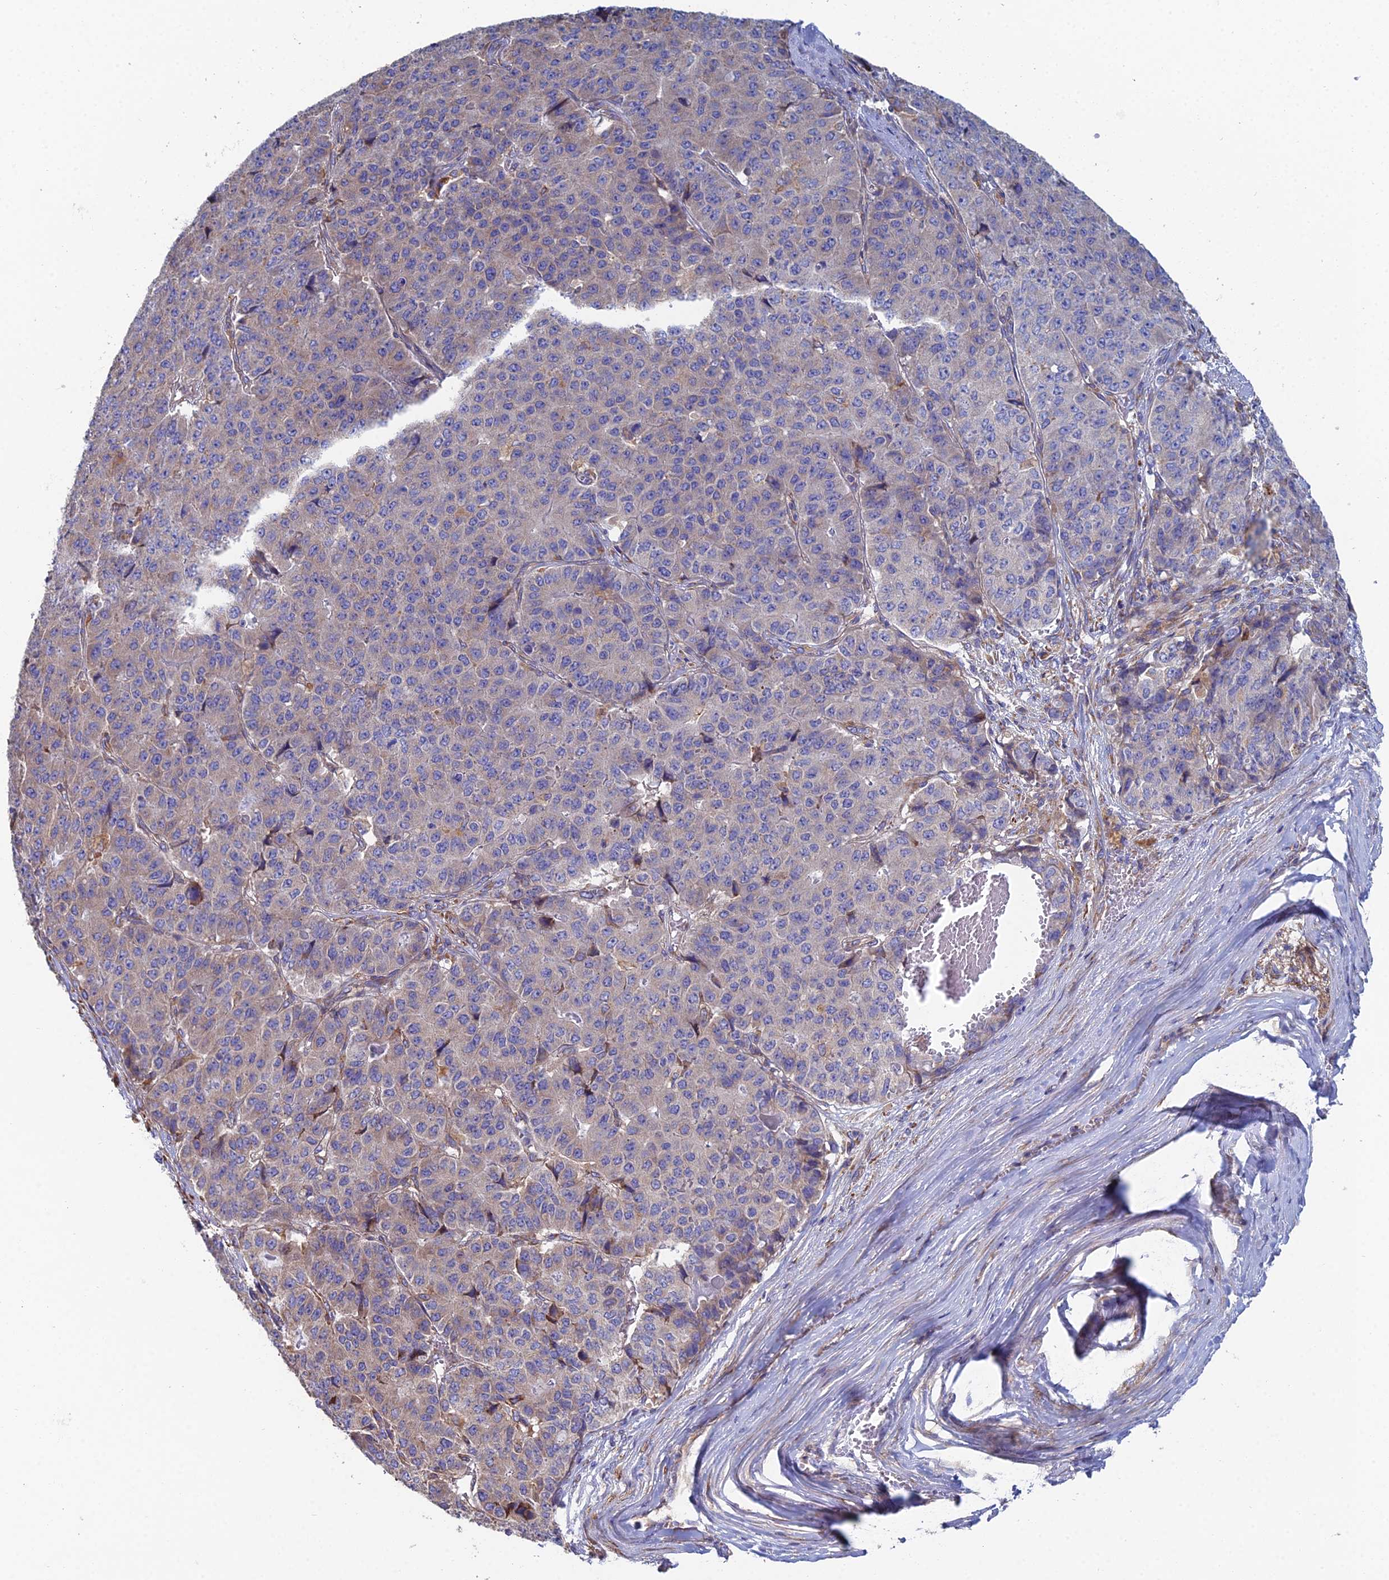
{"staining": {"intensity": "negative", "quantity": "none", "location": "none"}, "tissue": "pancreatic cancer", "cell_type": "Tumor cells", "image_type": "cancer", "snomed": [{"axis": "morphology", "description": "Adenocarcinoma, NOS"}, {"axis": "topography", "description": "Pancreas"}], "caption": "Adenocarcinoma (pancreatic) stained for a protein using immunohistochemistry shows no positivity tumor cells.", "gene": "CLCN3", "patient": {"sex": "male", "age": 50}}